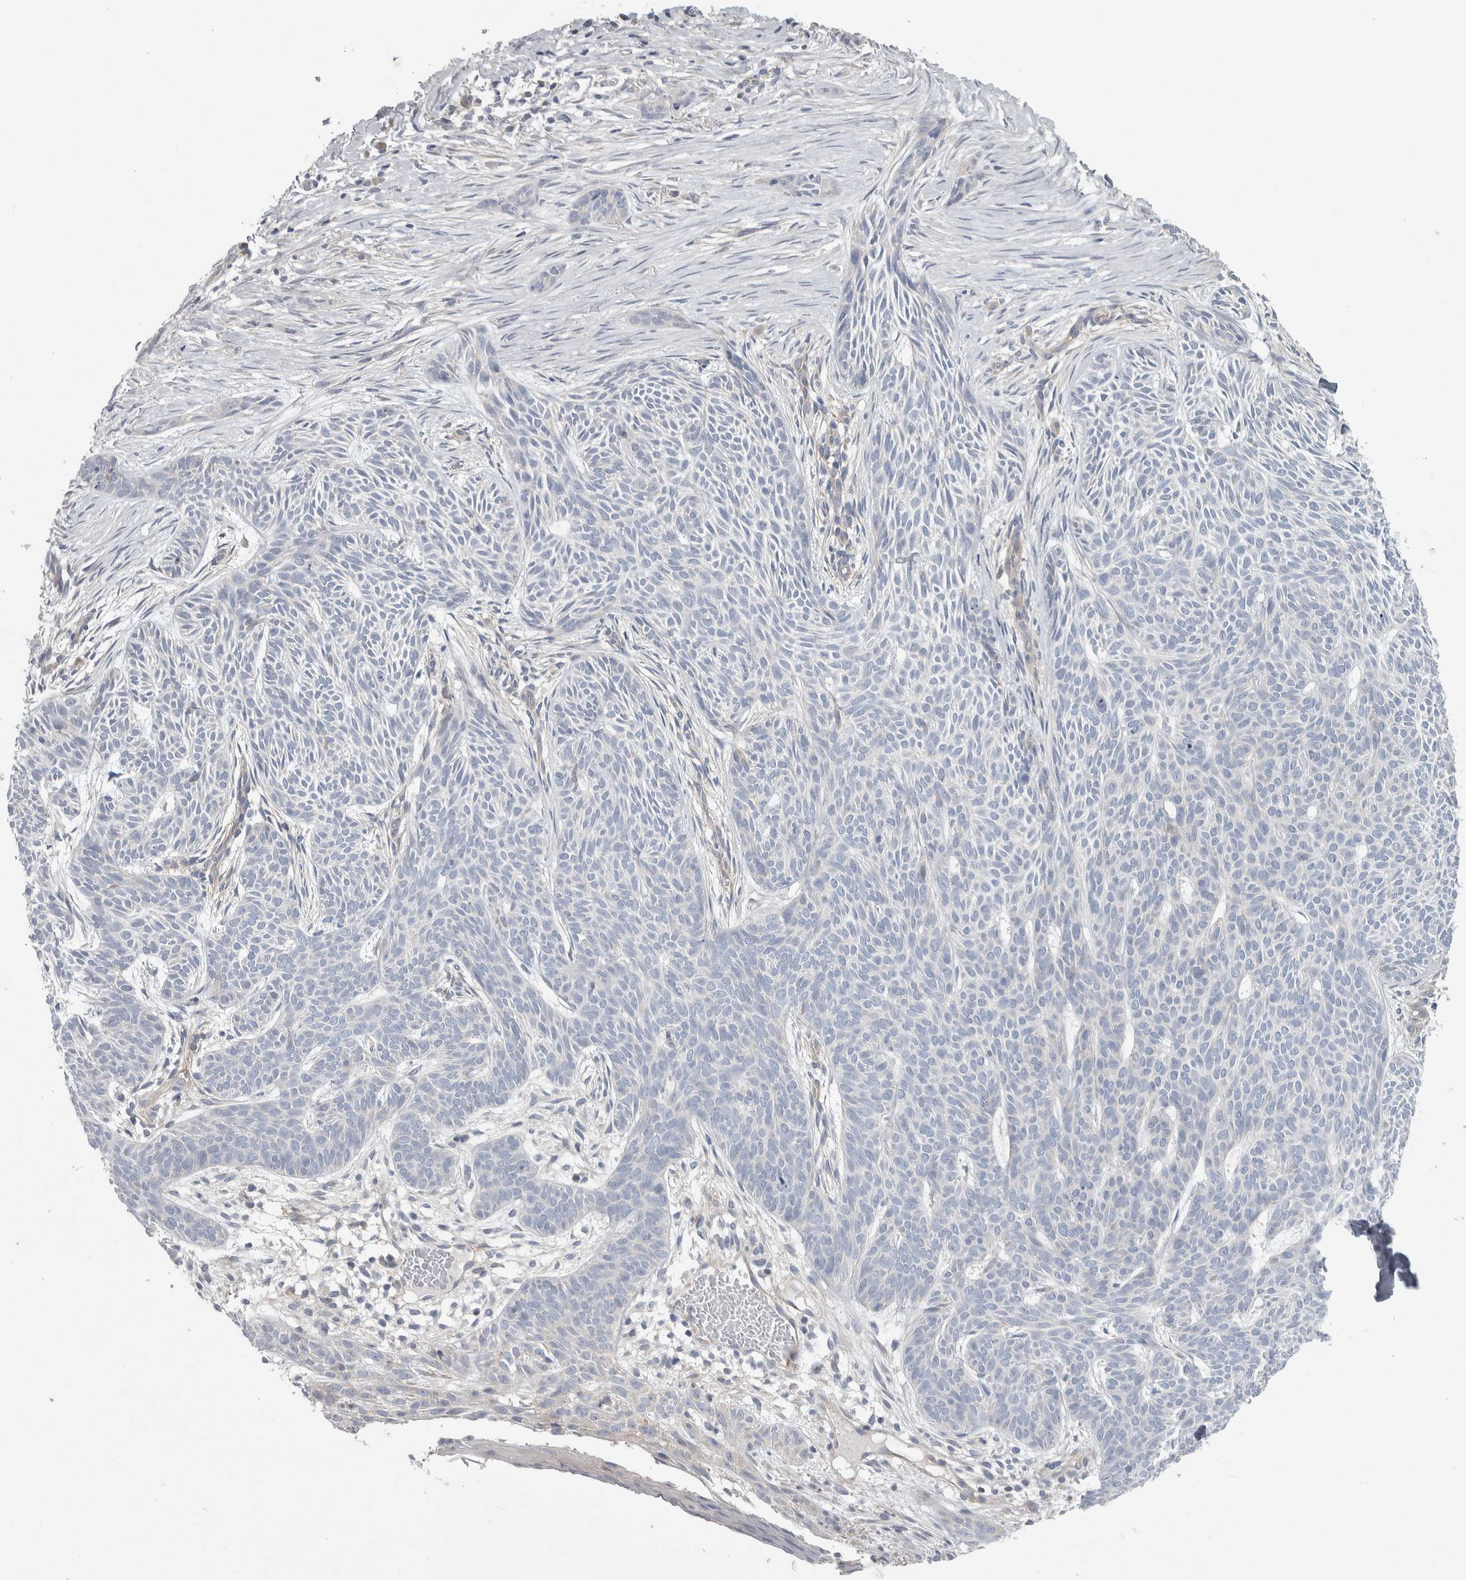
{"staining": {"intensity": "negative", "quantity": "none", "location": "none"}, "tissue": "skin cancer", "cell_type": "Tumor cells", "image_type": "cancer", "snomed": [{"axis": "morphology", "description": "Basal cell carcinoma"}, {"axis": "topography", "description": "Skin"}], "caption": "There is no significant expression in tumor cells of skin basal cell carcinoma.", "gene": "GPHN", "patient": {"sex": "female", "age": 59}}